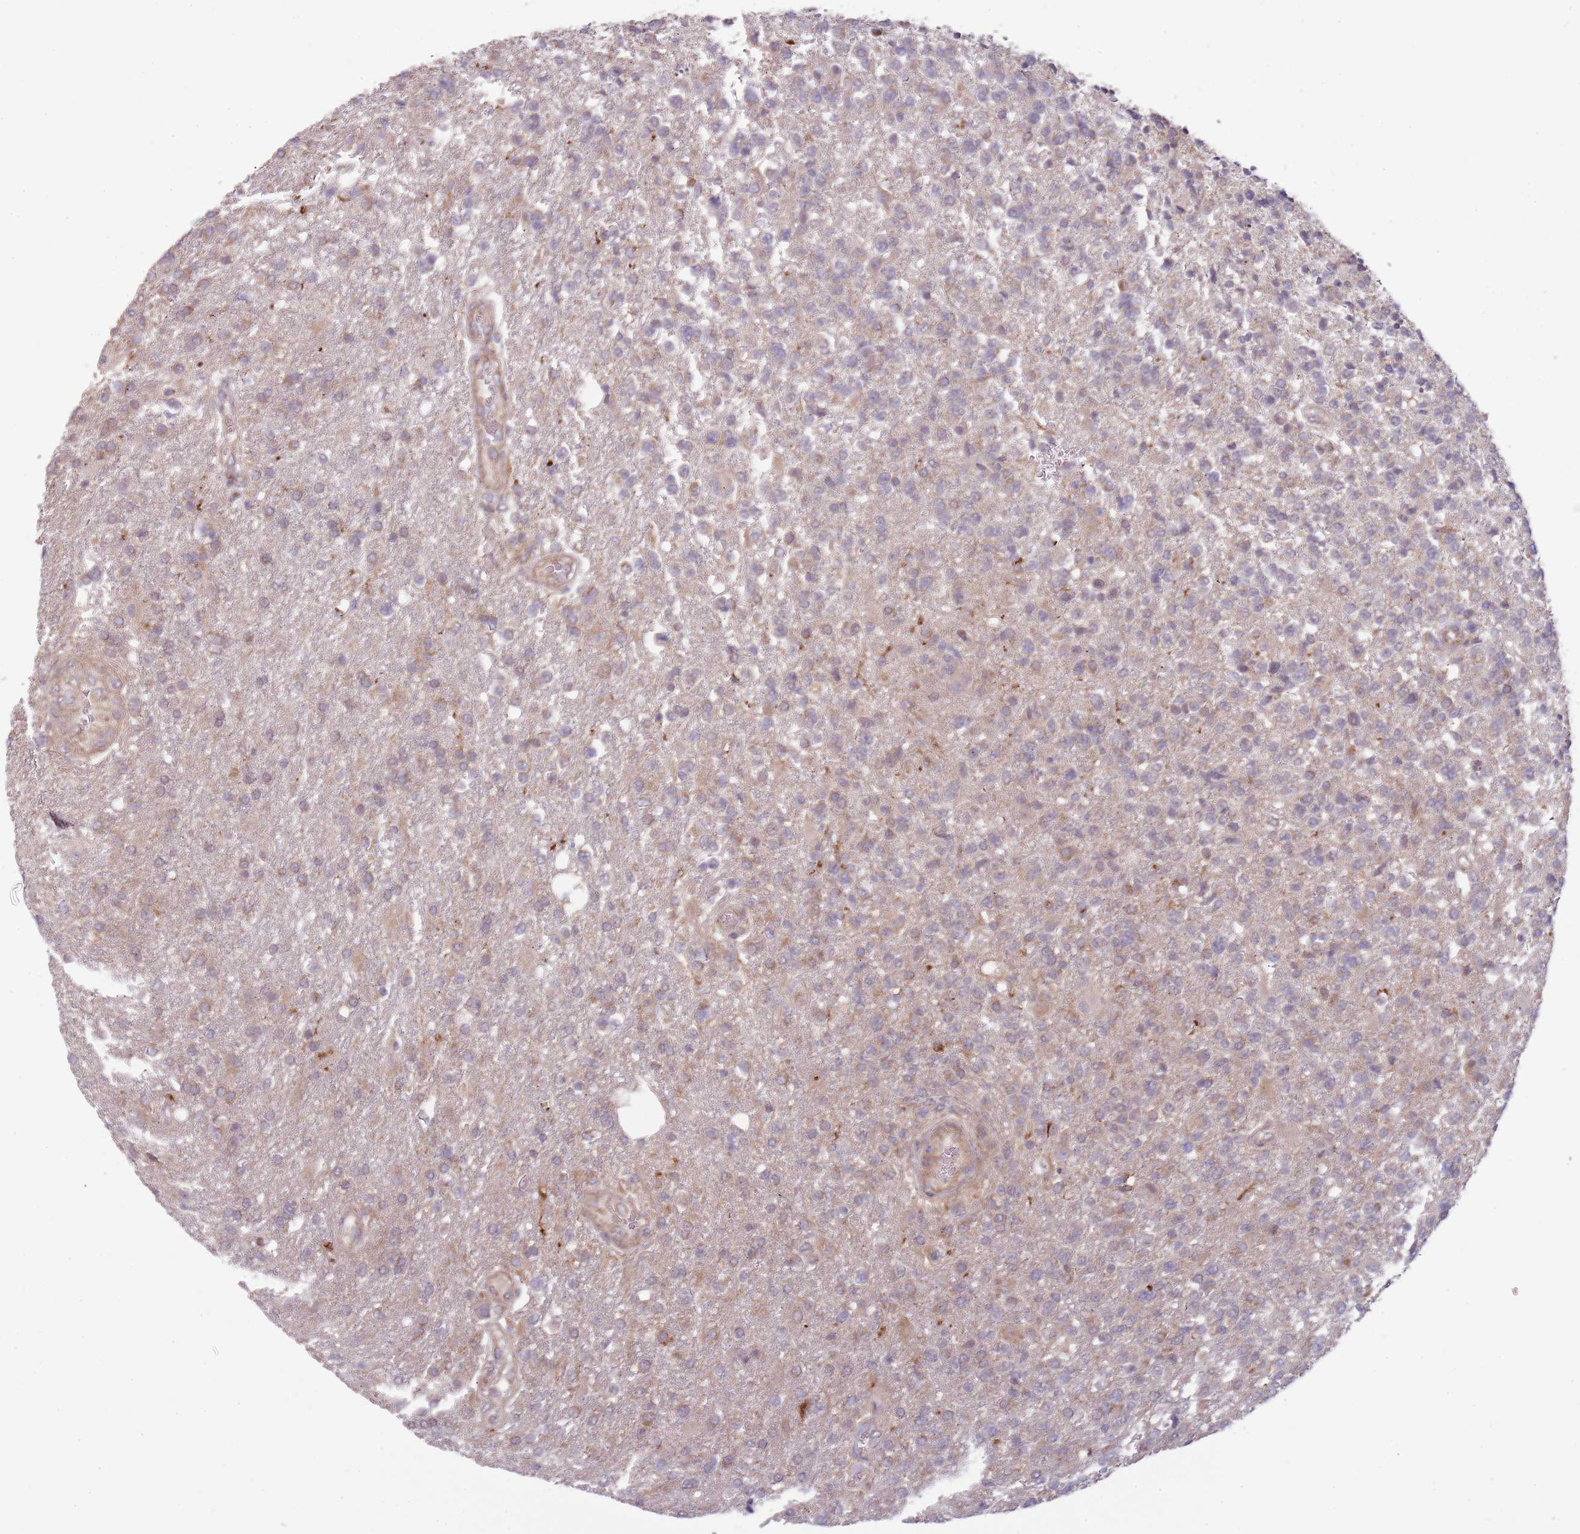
{"staining": {"intensity": "moderate", "quantity": "<25%", "location": "cytoplasmic/membranous"}, "tissue": "glioma", "cell_type": "Tumor cells", "image_type": "cancer", "snomed": [{"axis": "morphology", "description": "Glioma, malignant, High grade"}, {"axis": "topography", "description": "Brain"}], "caption": "Malignant high-grade glioma was stained to show a protein in brown. There is low levels of moderate cytoplasmic/membranous positivity in about <25% of tumor cells. Immunohistochemistry stains the protein in brown and the nuclei are stained blue.", "gene": "RNF181", "patient": {"sex": "male", "age": 56}}